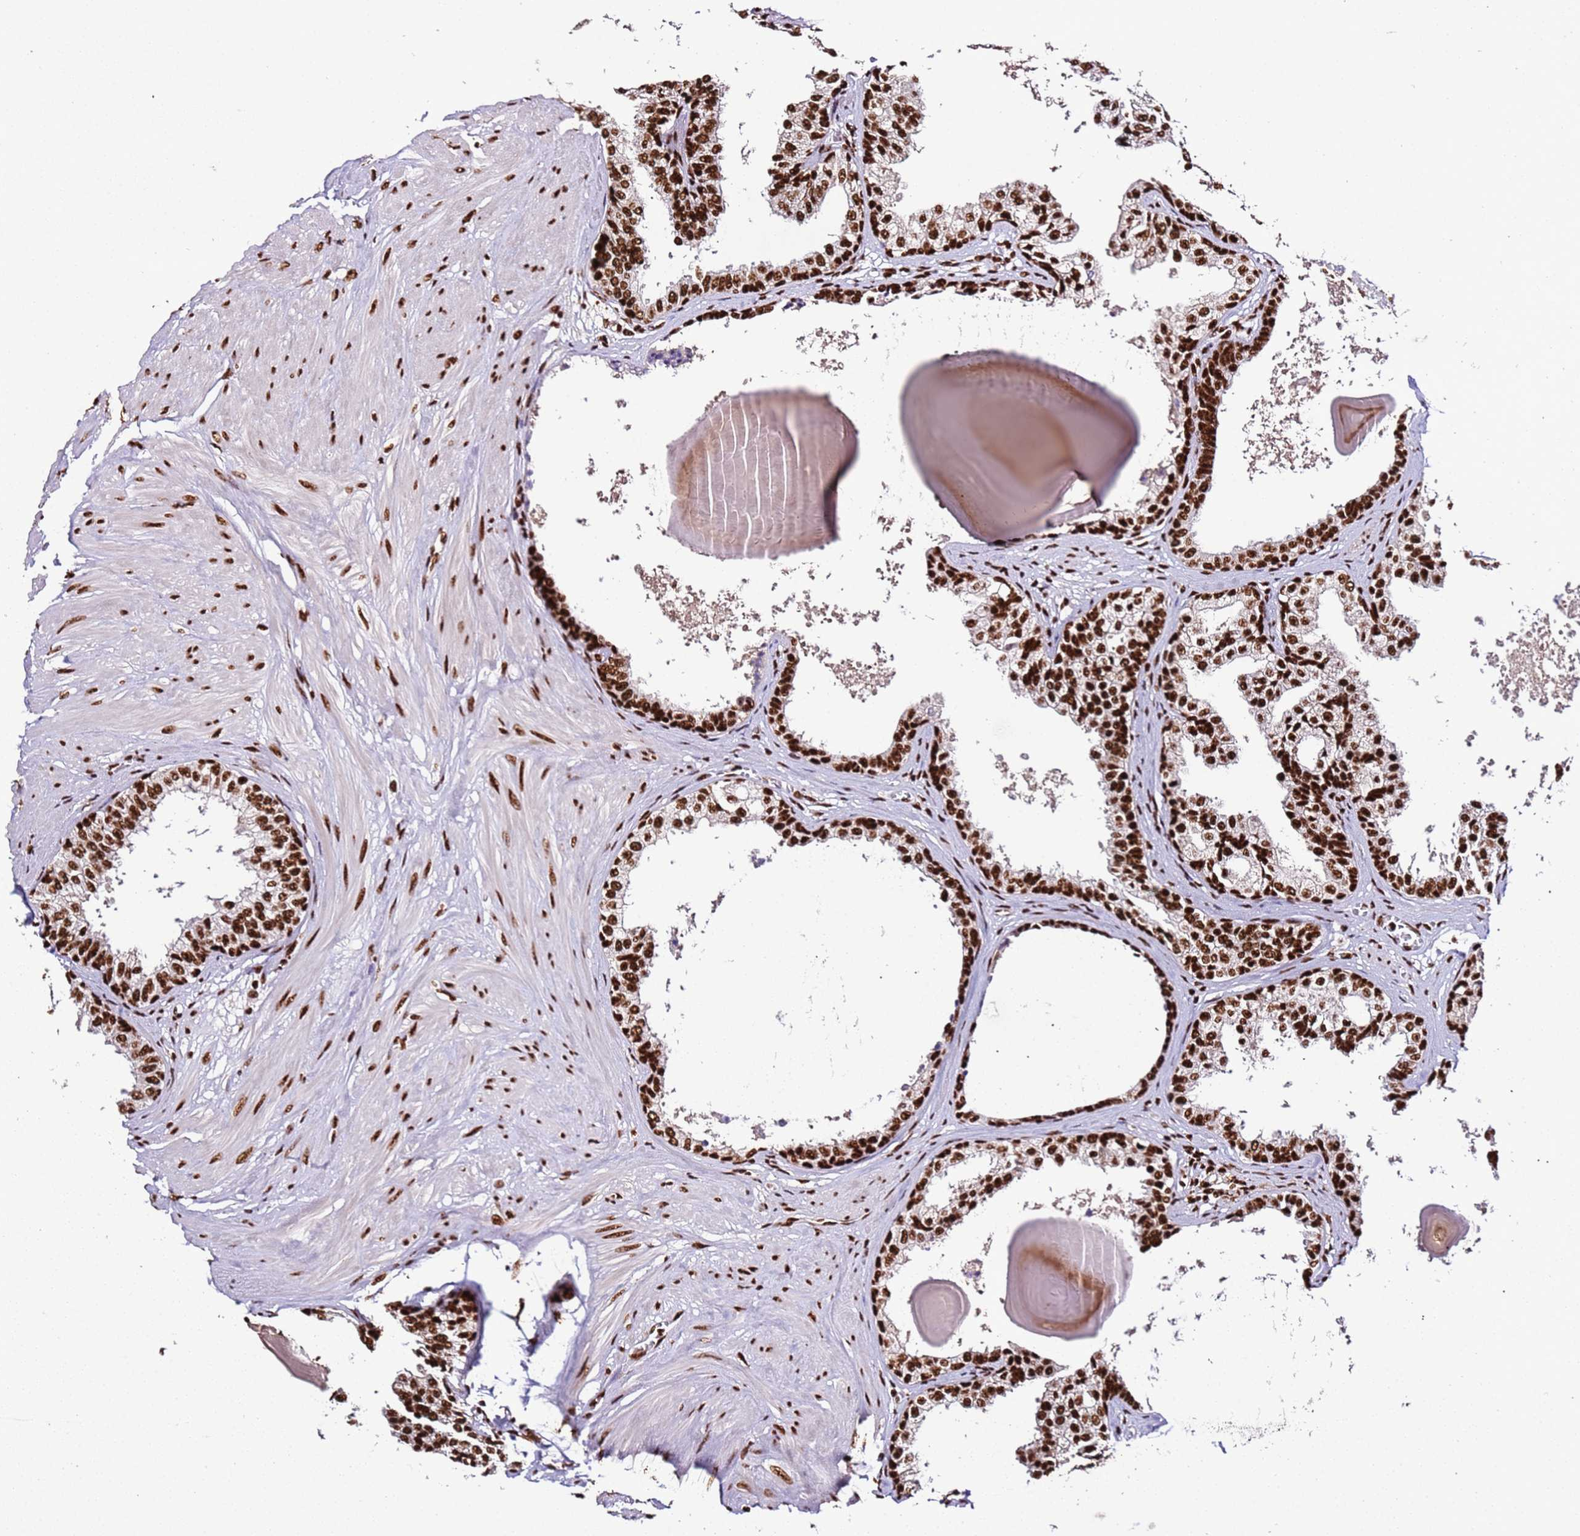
{"staining": {"intensity": "strong", "quantity": ">75%", "location": "nuclear"}, "tissue": "prostate", "cell_type": "Glandular cells", "image_type": "normal", "snomed": [{"axis": "morphology", "description": "Normal tissue, NOS"}, {"axis": "topography", "description": "Prostate"}], "caption": "Immunohistochemical staining of normal human prostate reveals strong nuclear protein staining in about >75% of glandular cells. The protein is shown in brown color, while the nuclei are stained blue.", "gene": "C6orf226", "patient": {"sex": "male", "age": 48}}